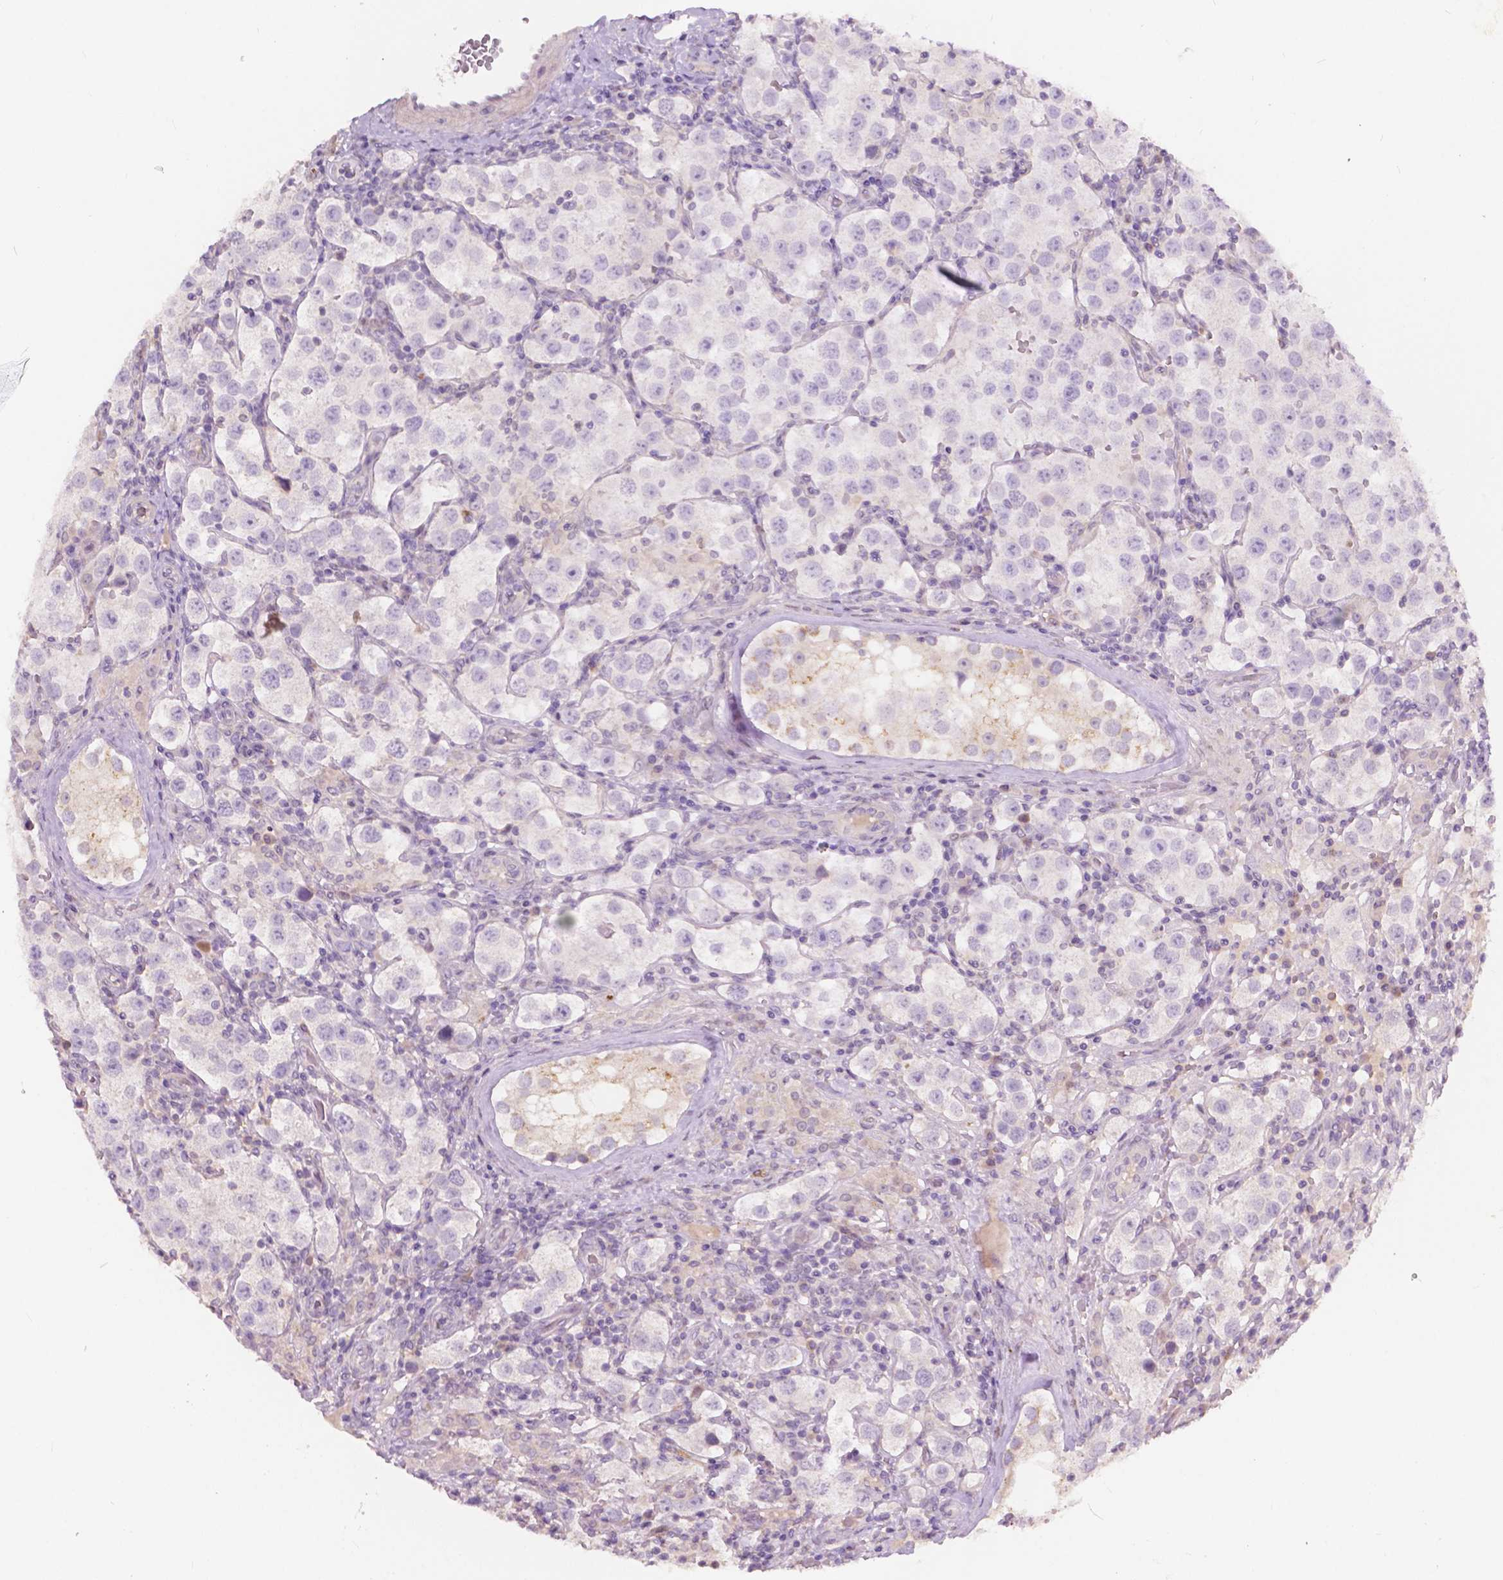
{"staining": {"intensity": "negative", "quantity": "none", "location": "none"}, "tissue": "testis cancer", "cell_type": "Tumor cells", "image_type": "cancer", "snomed": [{"axis": "morphology", "description": "Seminoma, NOS"}, {"axis": "topography", "description": "Testis"}], "caption": "Tumor cells are negative for brown protein staining in testis seminoma.", "gene": "GPR37", "patient": {"sex": "male", "age": 37}}